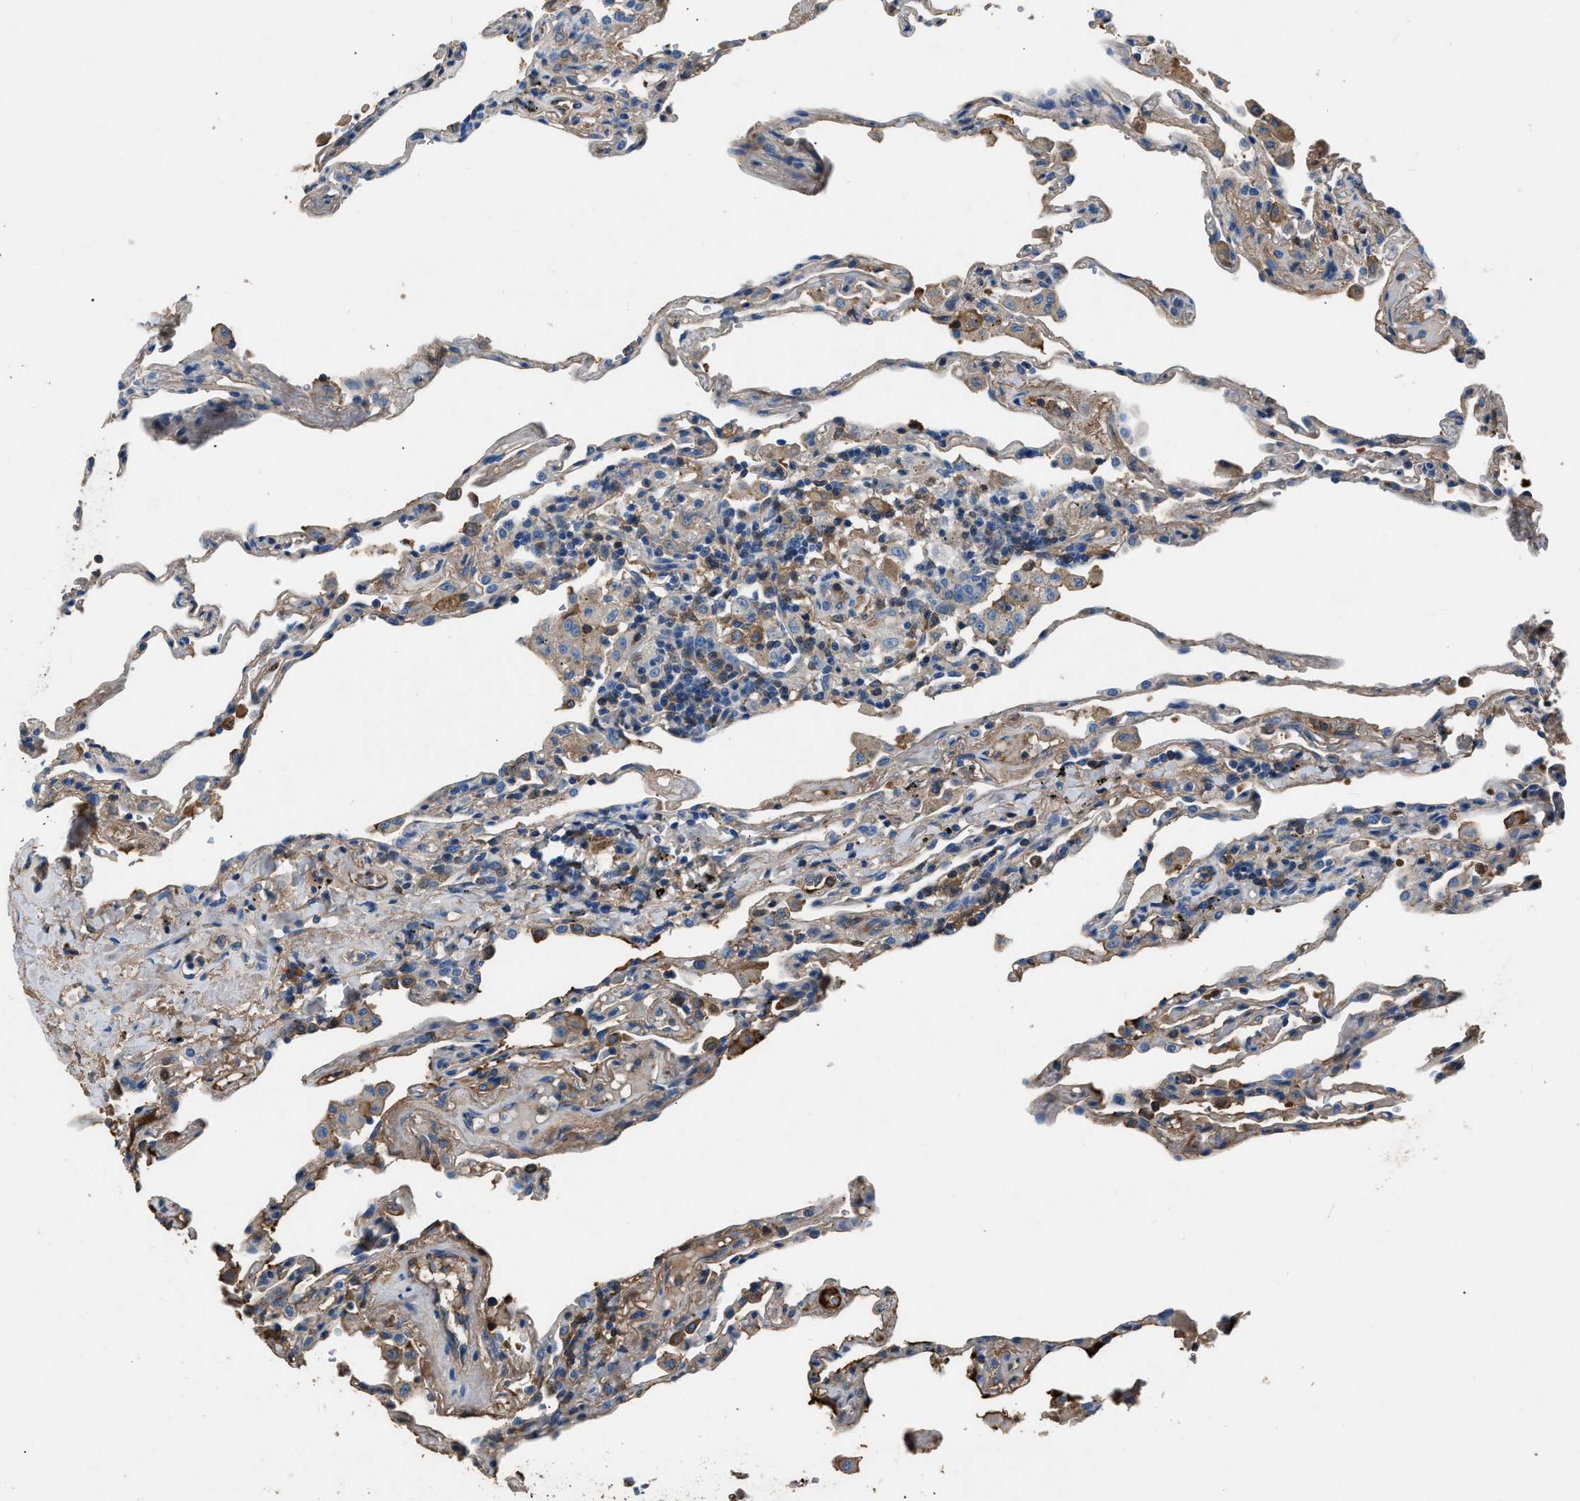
{"staining": {"intensity": "strong", "quantity": "<25%", "location": "cytoplasmic/membranous"}, "tissue": "lung", "cell_type": "Alveolar cells", "image_type": "normal", "snomed": [{"axis": "morphology", "description": "Normal tissue, NOS"}, {"axis": "topography", "description": "Lung"}], "caption": "Immunohistochemical staining of normal human lung exhibits strong cytoplasmic/membranous protein expression in approximately <25% of alveolar cells.", "gene": "STC1", "patient": {"sex": "male", "age": 59}}